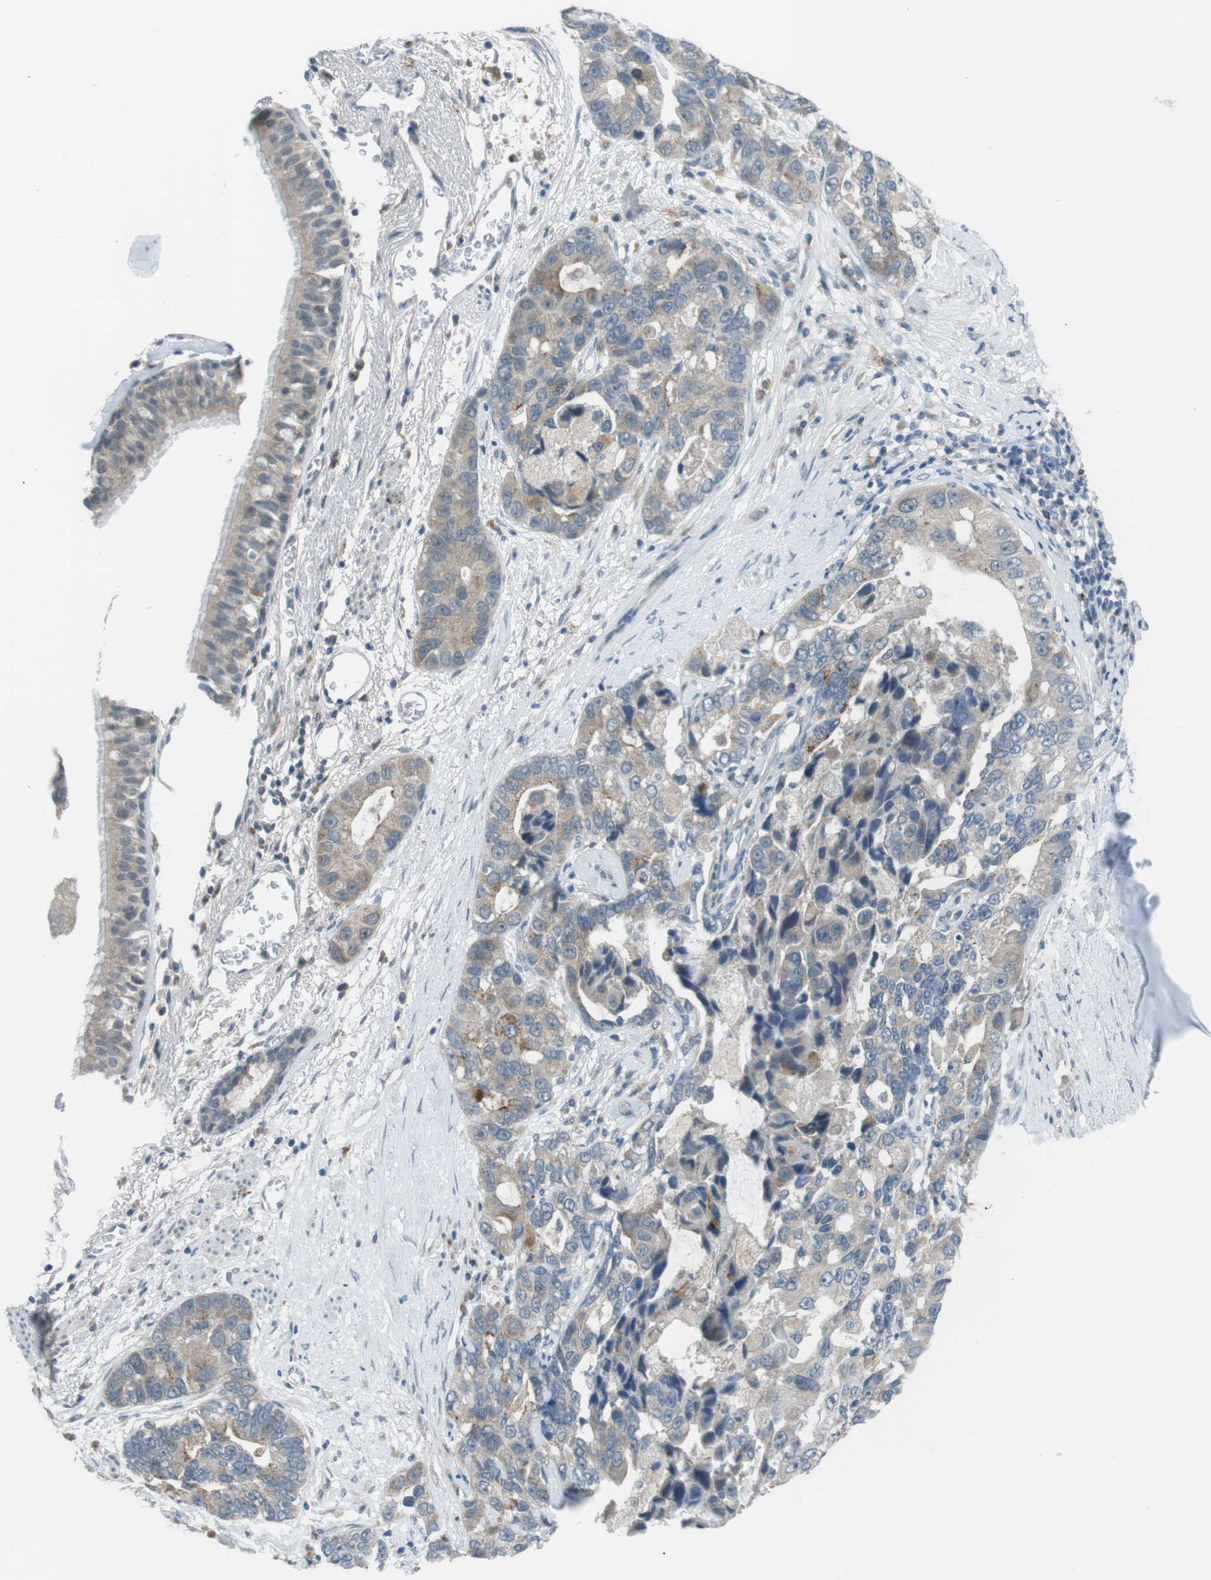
{"staining": {"intensity": "weak", "quantity": ">75%", "location": "cytoplasmic/membranous"}, "tissue": "bronchus", "cell_type": "Respiratory epithelial cells", "image_type": "normal", "snomed": [{"axis": "morphology", "description": "Normal tissue, NOS"}, {"axis": "morphology", "description": "Adenocarcinoma, NOS"}, {"axis": "morphology", "description": "Adenocarcinoma, metastatic, NOS"}, {"axis": "topography", "description": "Lymph node"}, {"axis": "topography", "description": "Bronchus"}, {"axis": "topography", "description": "Lung"}], "caption": "Immunohistochemistry (IHC) (DAB (3,3'-diaminobenzidine)) staining of benign bronchus demonstrates weak cytoplasmic/membranous protein staining in about >75% of respiratory epithelial cells. The protein of interest is stained brown, and the nuclei are stained in blue (DAB (3,3'-diaminobenzidine) IHC with brightfield microscopy, high magnification).", "gene": "FCRLA", "patient": {"sex": "female", "age": 54}}